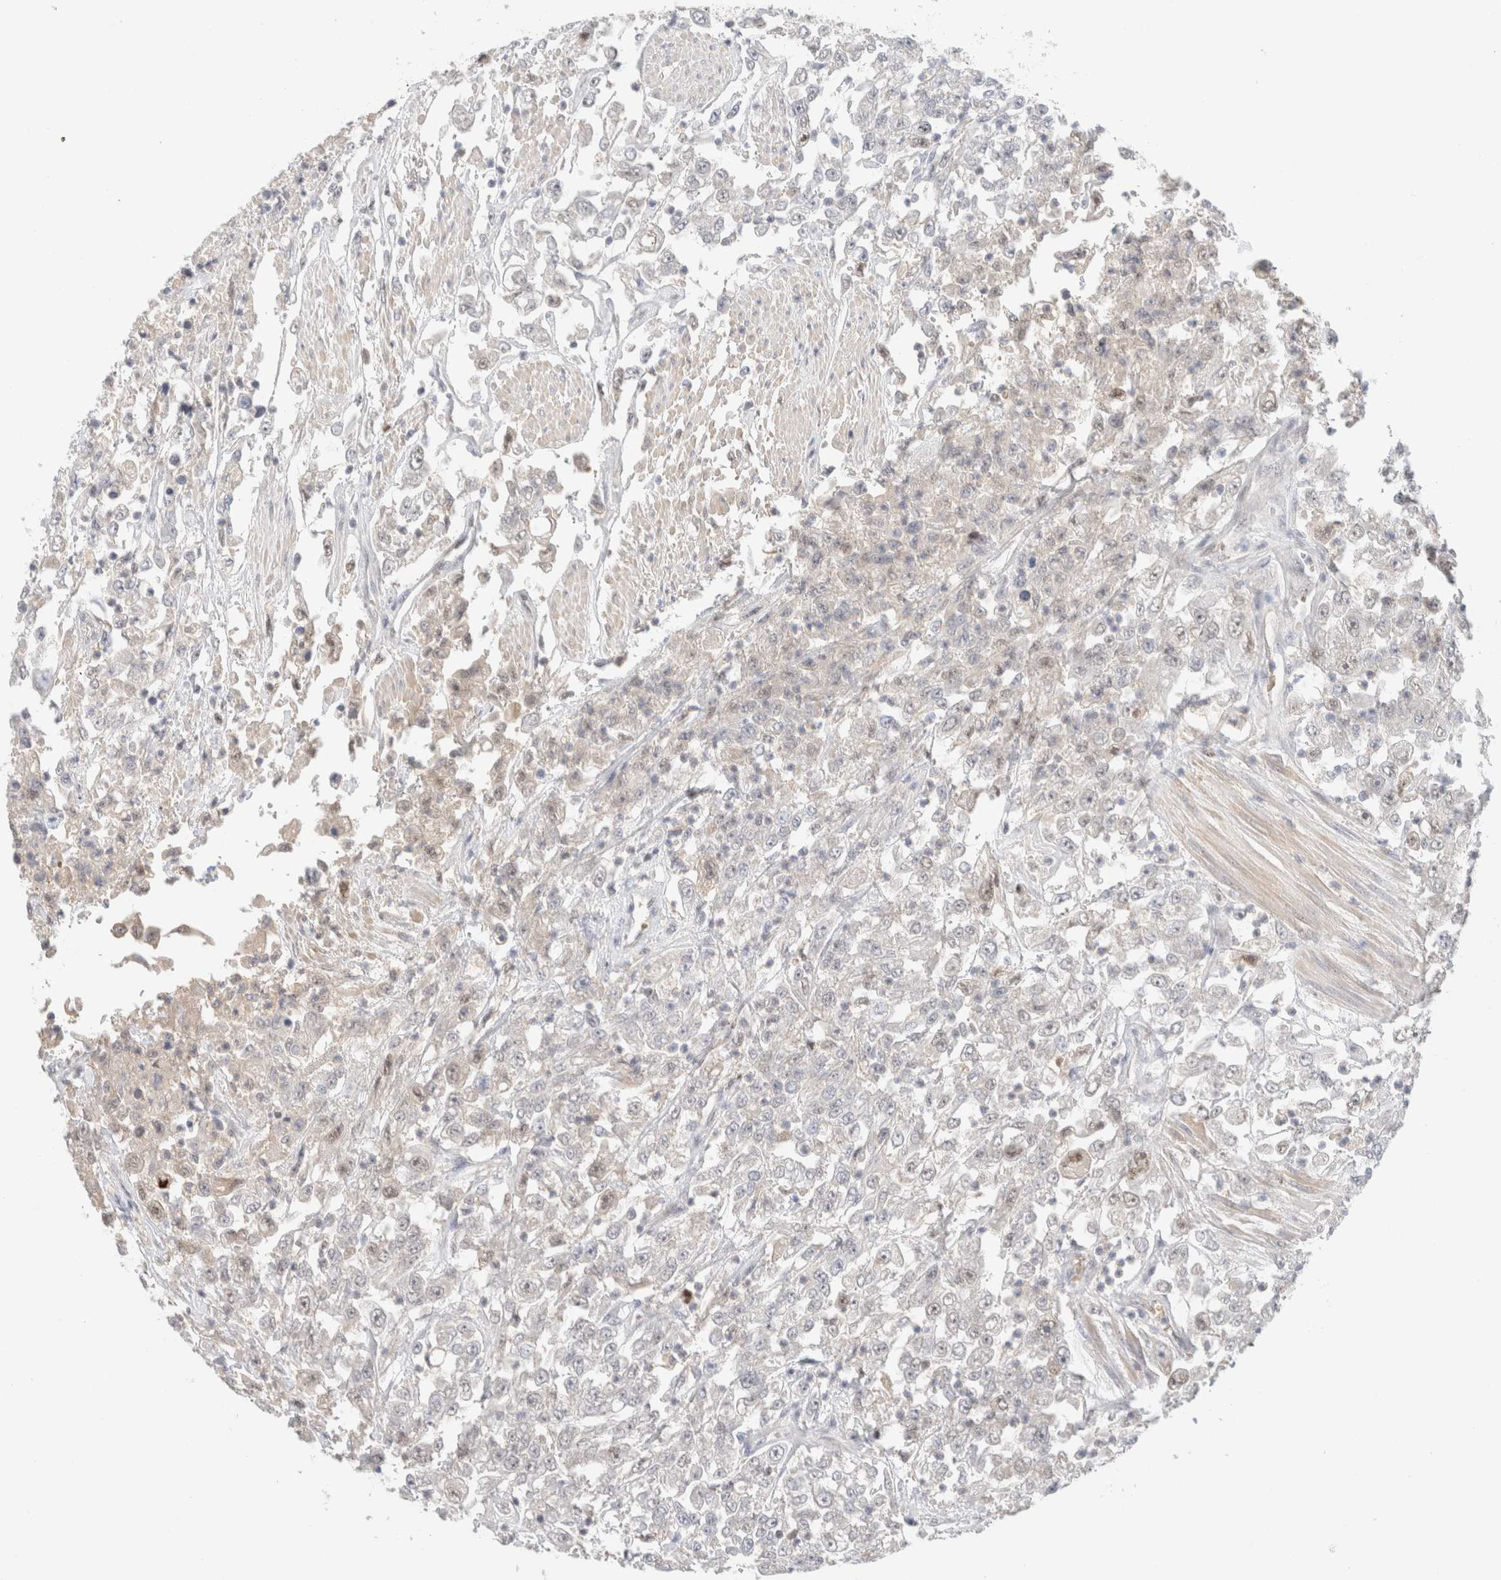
{"staining": {"intensity": "negative", "quantity": "none", "location": "none"}, "tissue": "urothelial cancer", "cell_type": "Tumor cells", "image_type": "cancer", "snomed": [{"axis": "morphology", "description": "Urothelial carcinoma, High grade"}, {"axis": "topography", "description": "Urinary bladder"}], "caption": "Immunohistochemical staining of human urothelial cancer shows no significant staining in tumor cells.", "gene": "MRM3", "patient": {"sex": "male", "age": 46}}